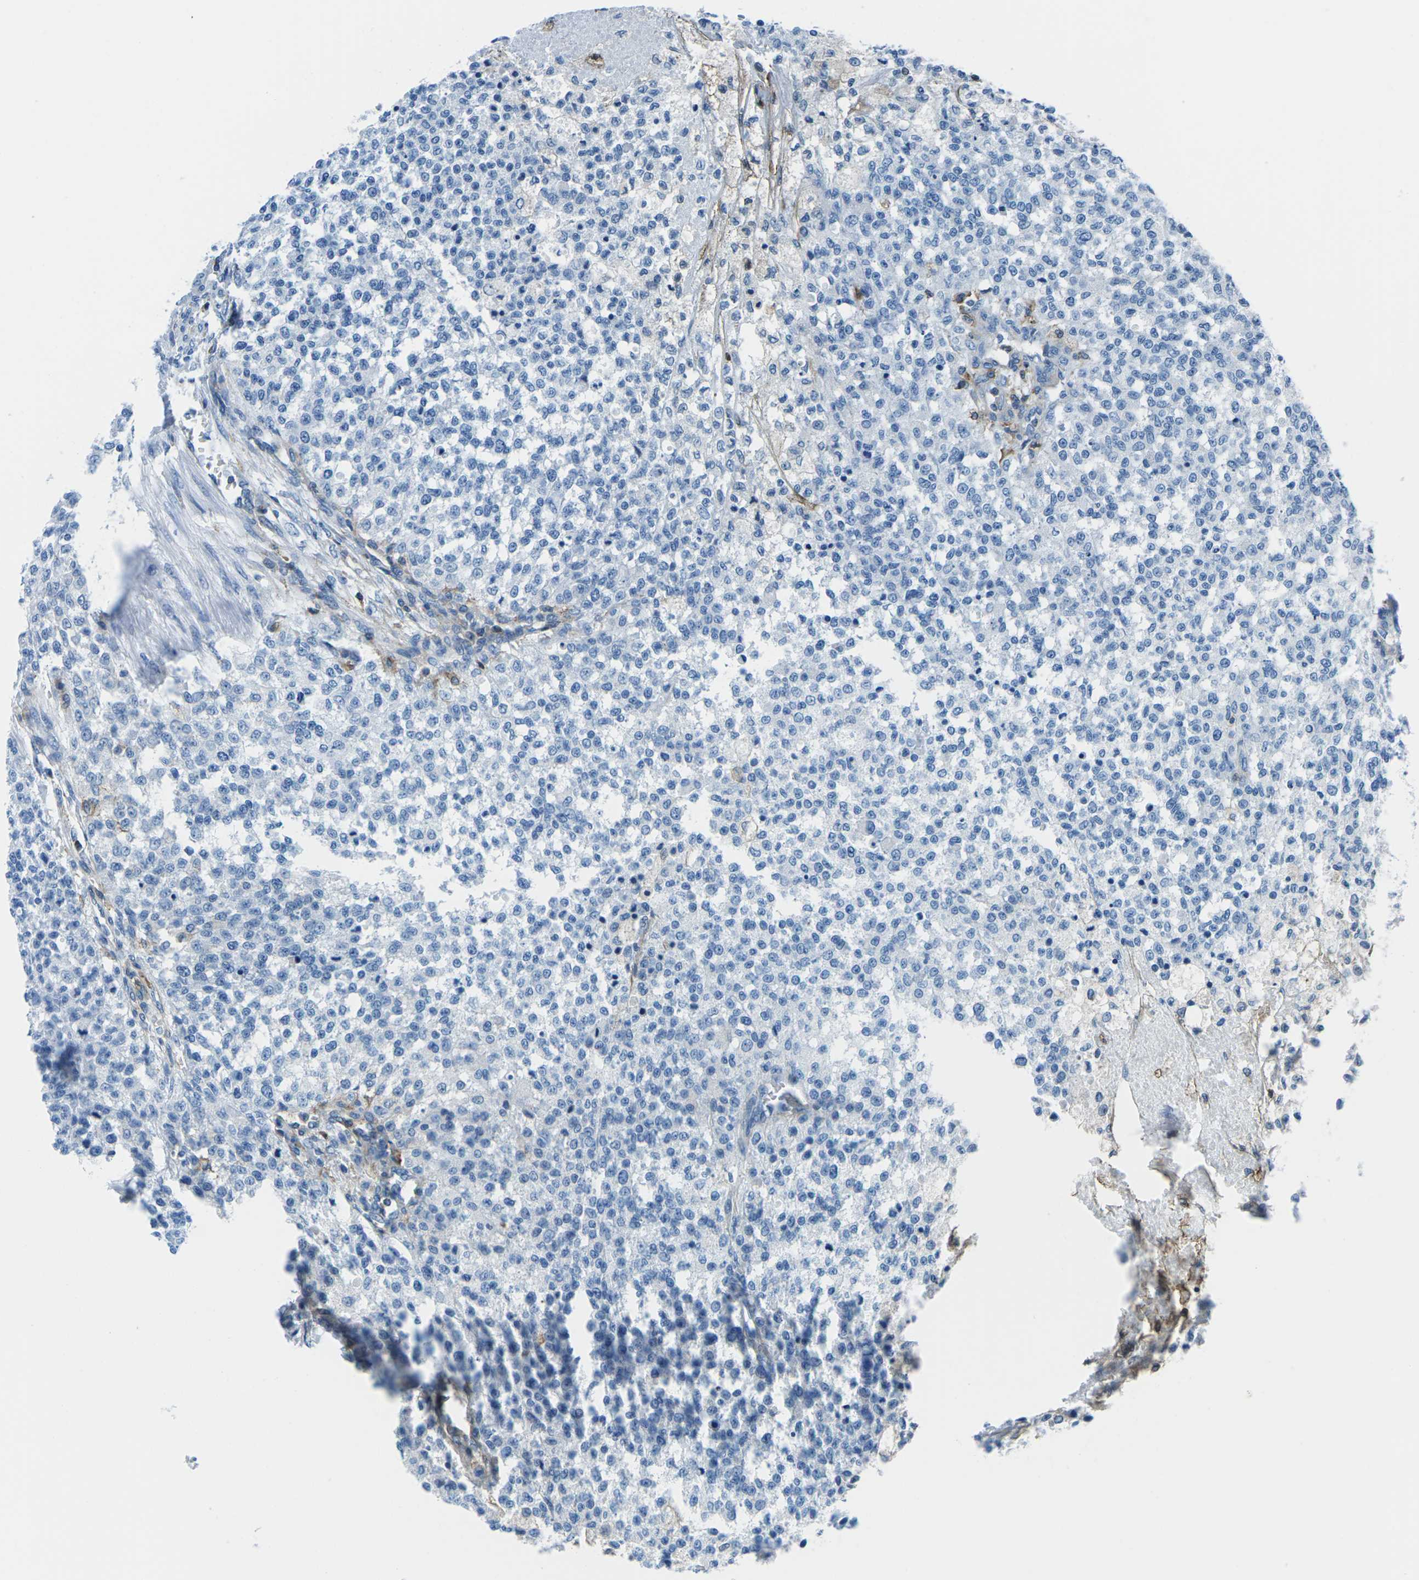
{"staining": {"intensity": "negative", "quantity": "none", "location": "none"}, "tissue": "testis cancer", "cell_type": "Tumor cells", "image_type": "cancer", "snomed": [{"axis": "morphology", "description": "Seminoma, NOS"}, {"axis": "topography", "description": "Testis"}], "caption": "Protein analysis of testis cancer displays no significant positivity in tumor cells.", "gene": "SOCS4", "patient": {"sex": "male", "age": 59}}